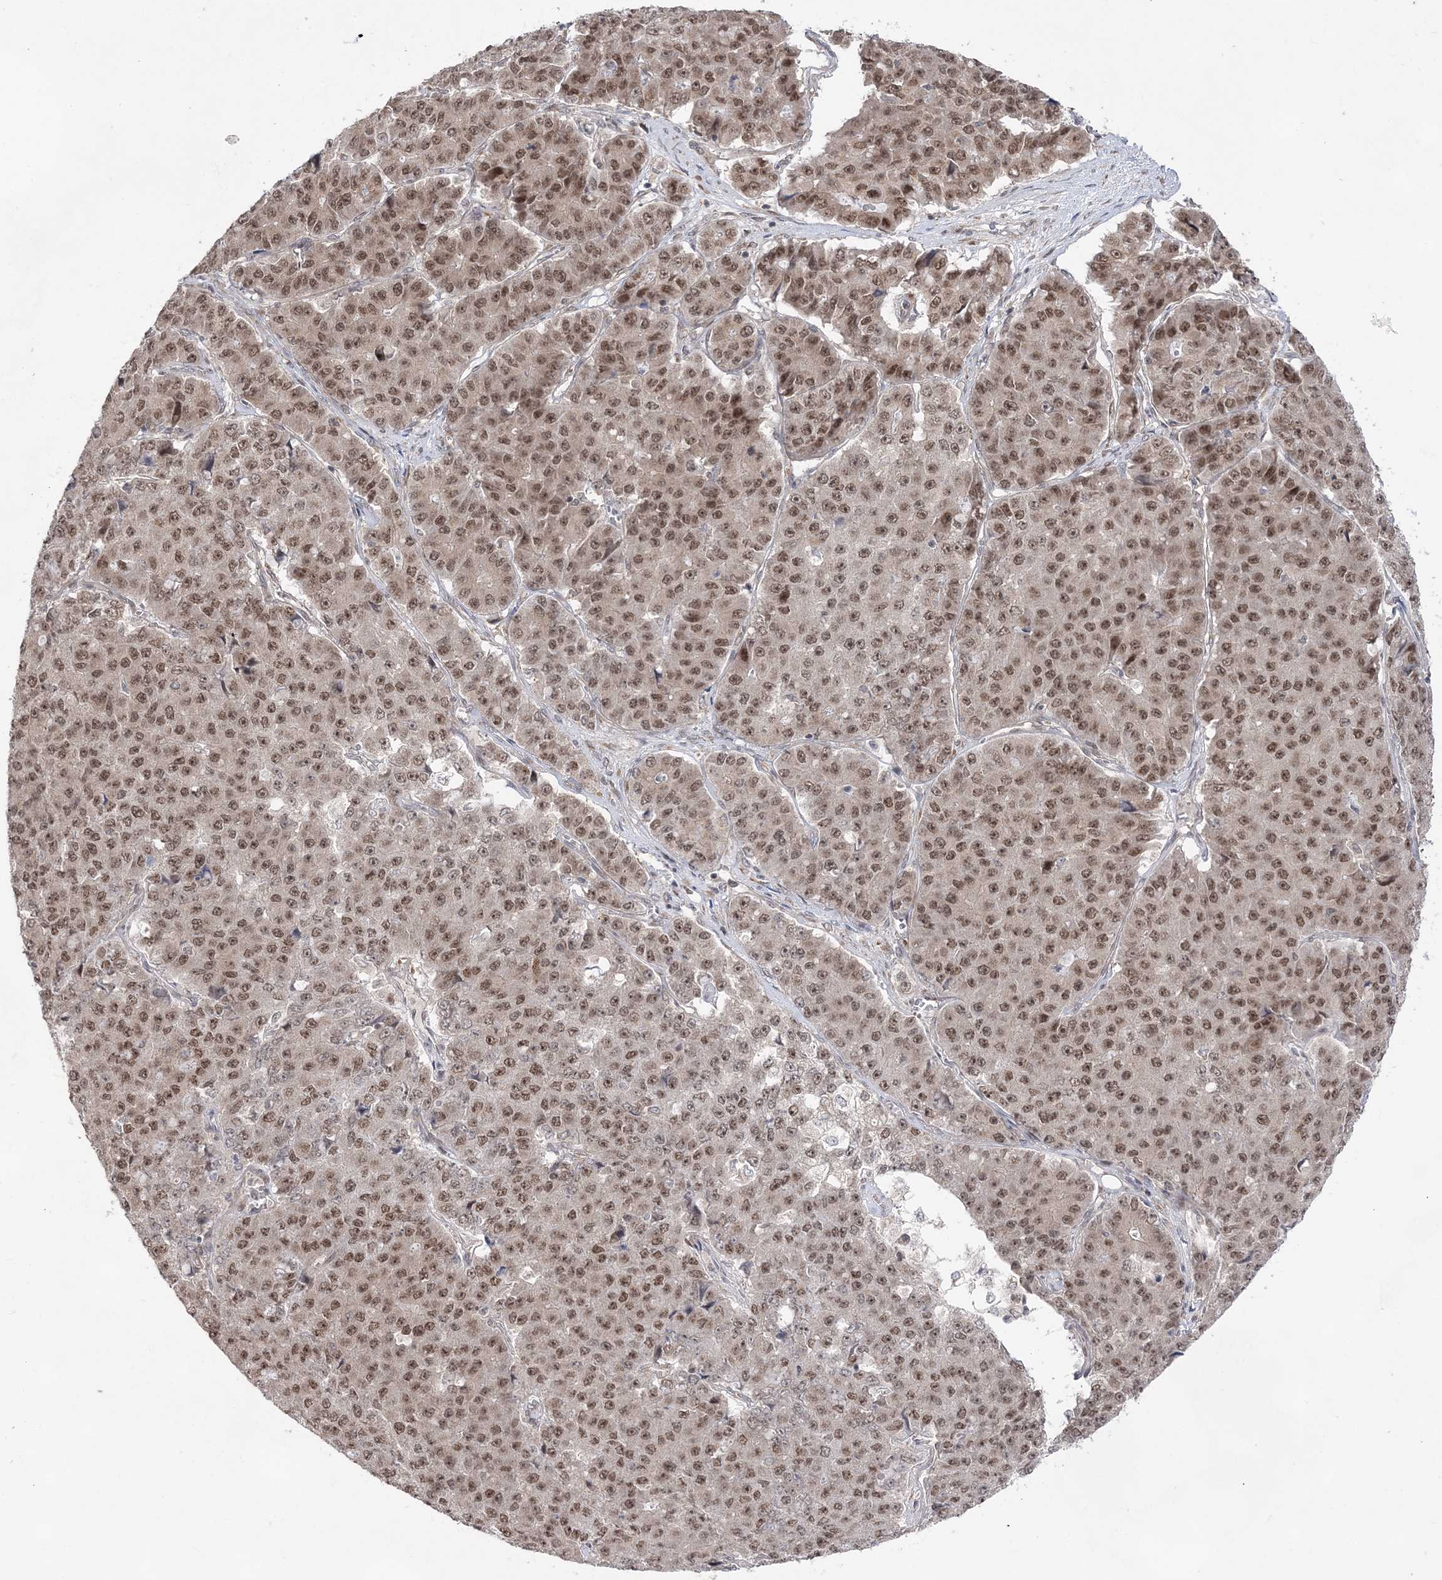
{"staining": {"intensity": "moderate", "quantity": ">75%", "location": "nuclear"}, "tissue": "pancreatic cancer", "cell_type": "Tumor cells", "image_type": "cancer", "snomed": [{"axis": "morphology", "description": "Adenocarcinoma, NOS"}, {"axis": "topography", "description": "Pancreas"}], "caption": "Protein analysis of pancreatic cancer tissue exhibits moderate nuclear expression in about >75% of tumor cells.", "gene": "ANAPC15", "patient": {"sex": "male", "age": 50}}